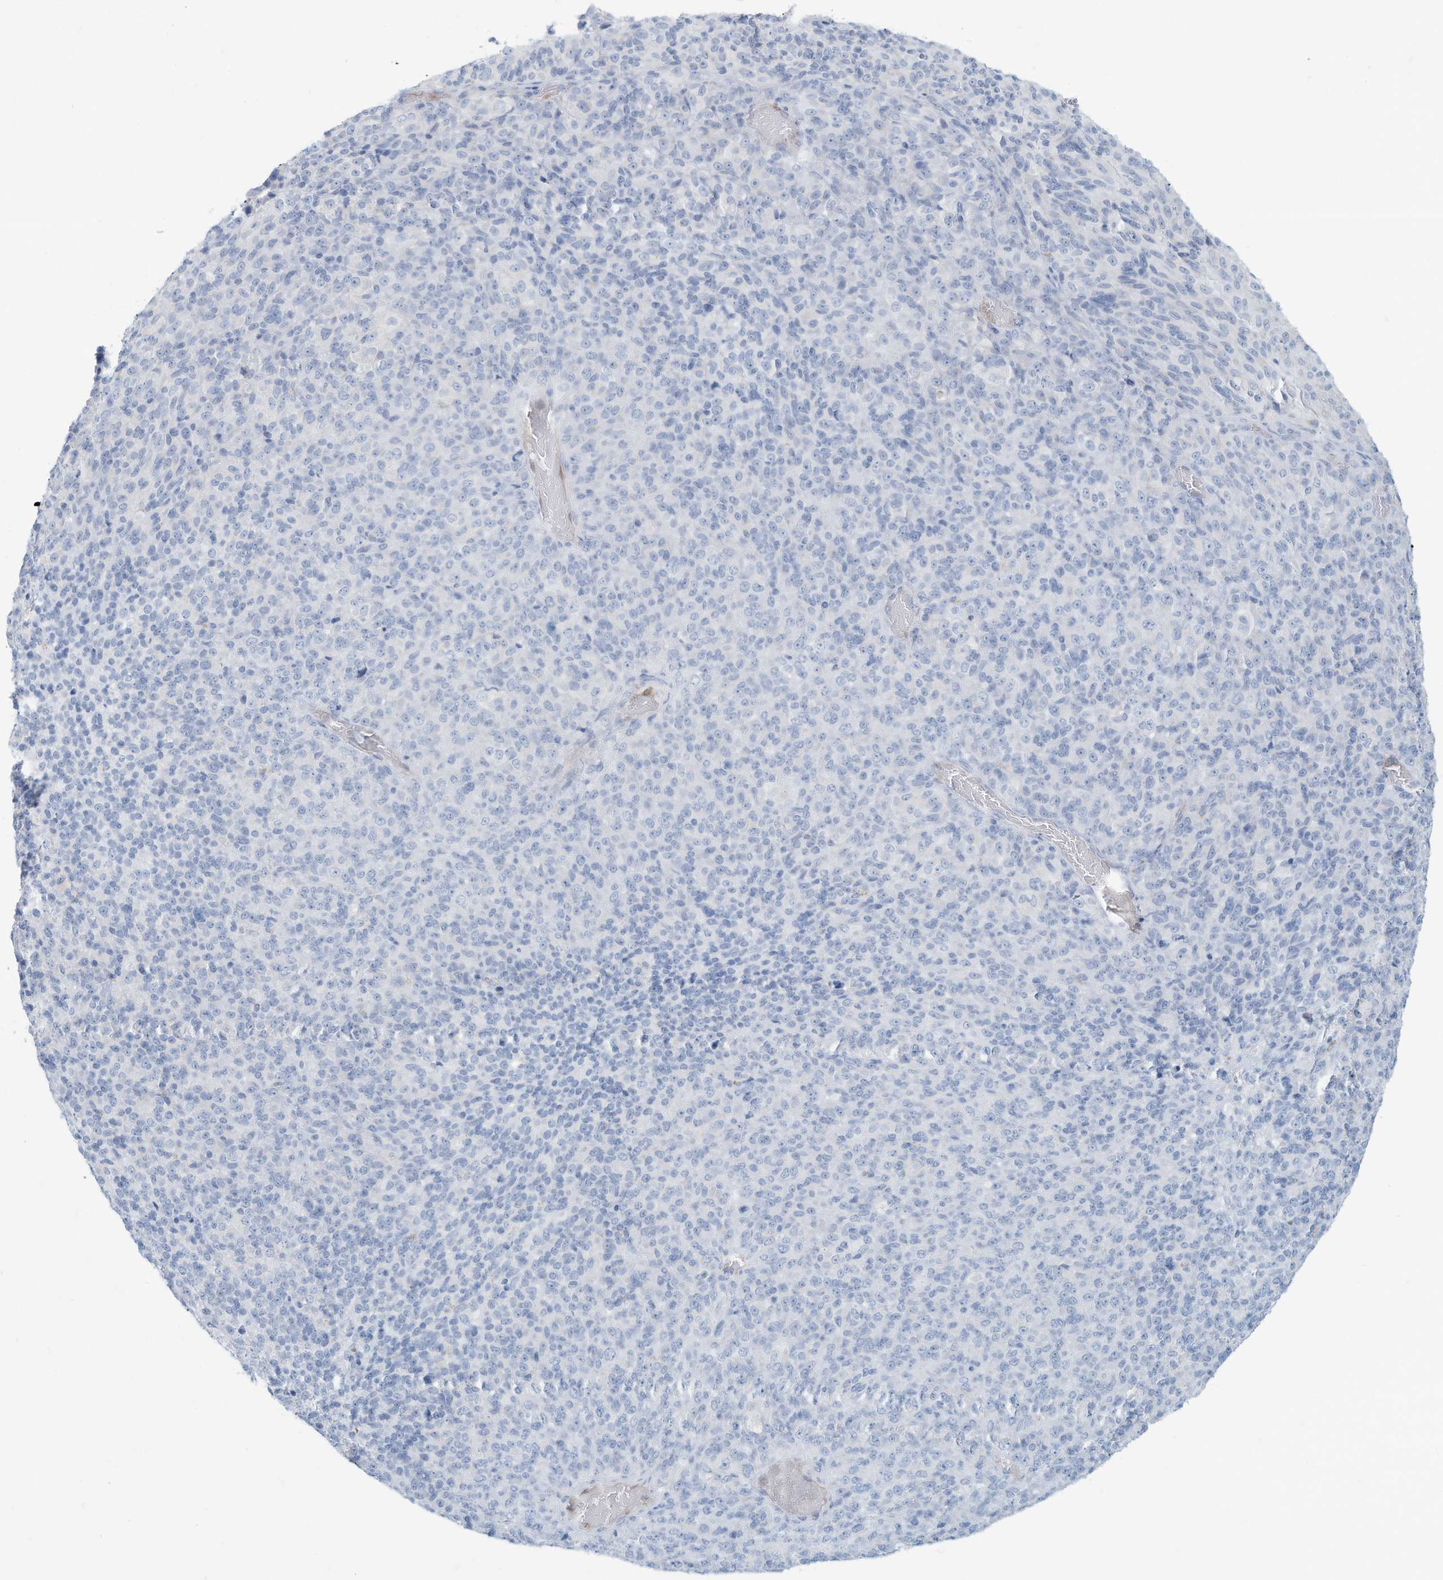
{"staining": {"intensity": "negative", "quantity": "none", "location": "none"}, "tissue": "melanoma", "cell_type": "Tumor cells", "image_type": "cancer", "snomed": [{"axis": "morphology", "description": "Malignant melanoma, Metastatic site"}, {"axis": "topography", "description": "Brain"}], "caption": "Immunohistochemistry (IHC) image of neoplastic tissue: human malignant melanoma (metastatic site) stained with DAB displays no significant protein staining in tumor cells. (Stains: DAB (3,3'-diaminobenzidine) immunohistochemistry (IHC) with hematoxylin counter stain, Microscopy: brightfield microscopy at high magnification).", "gene": "ERI2", "patient": {"sex": "female", "age": 56}}